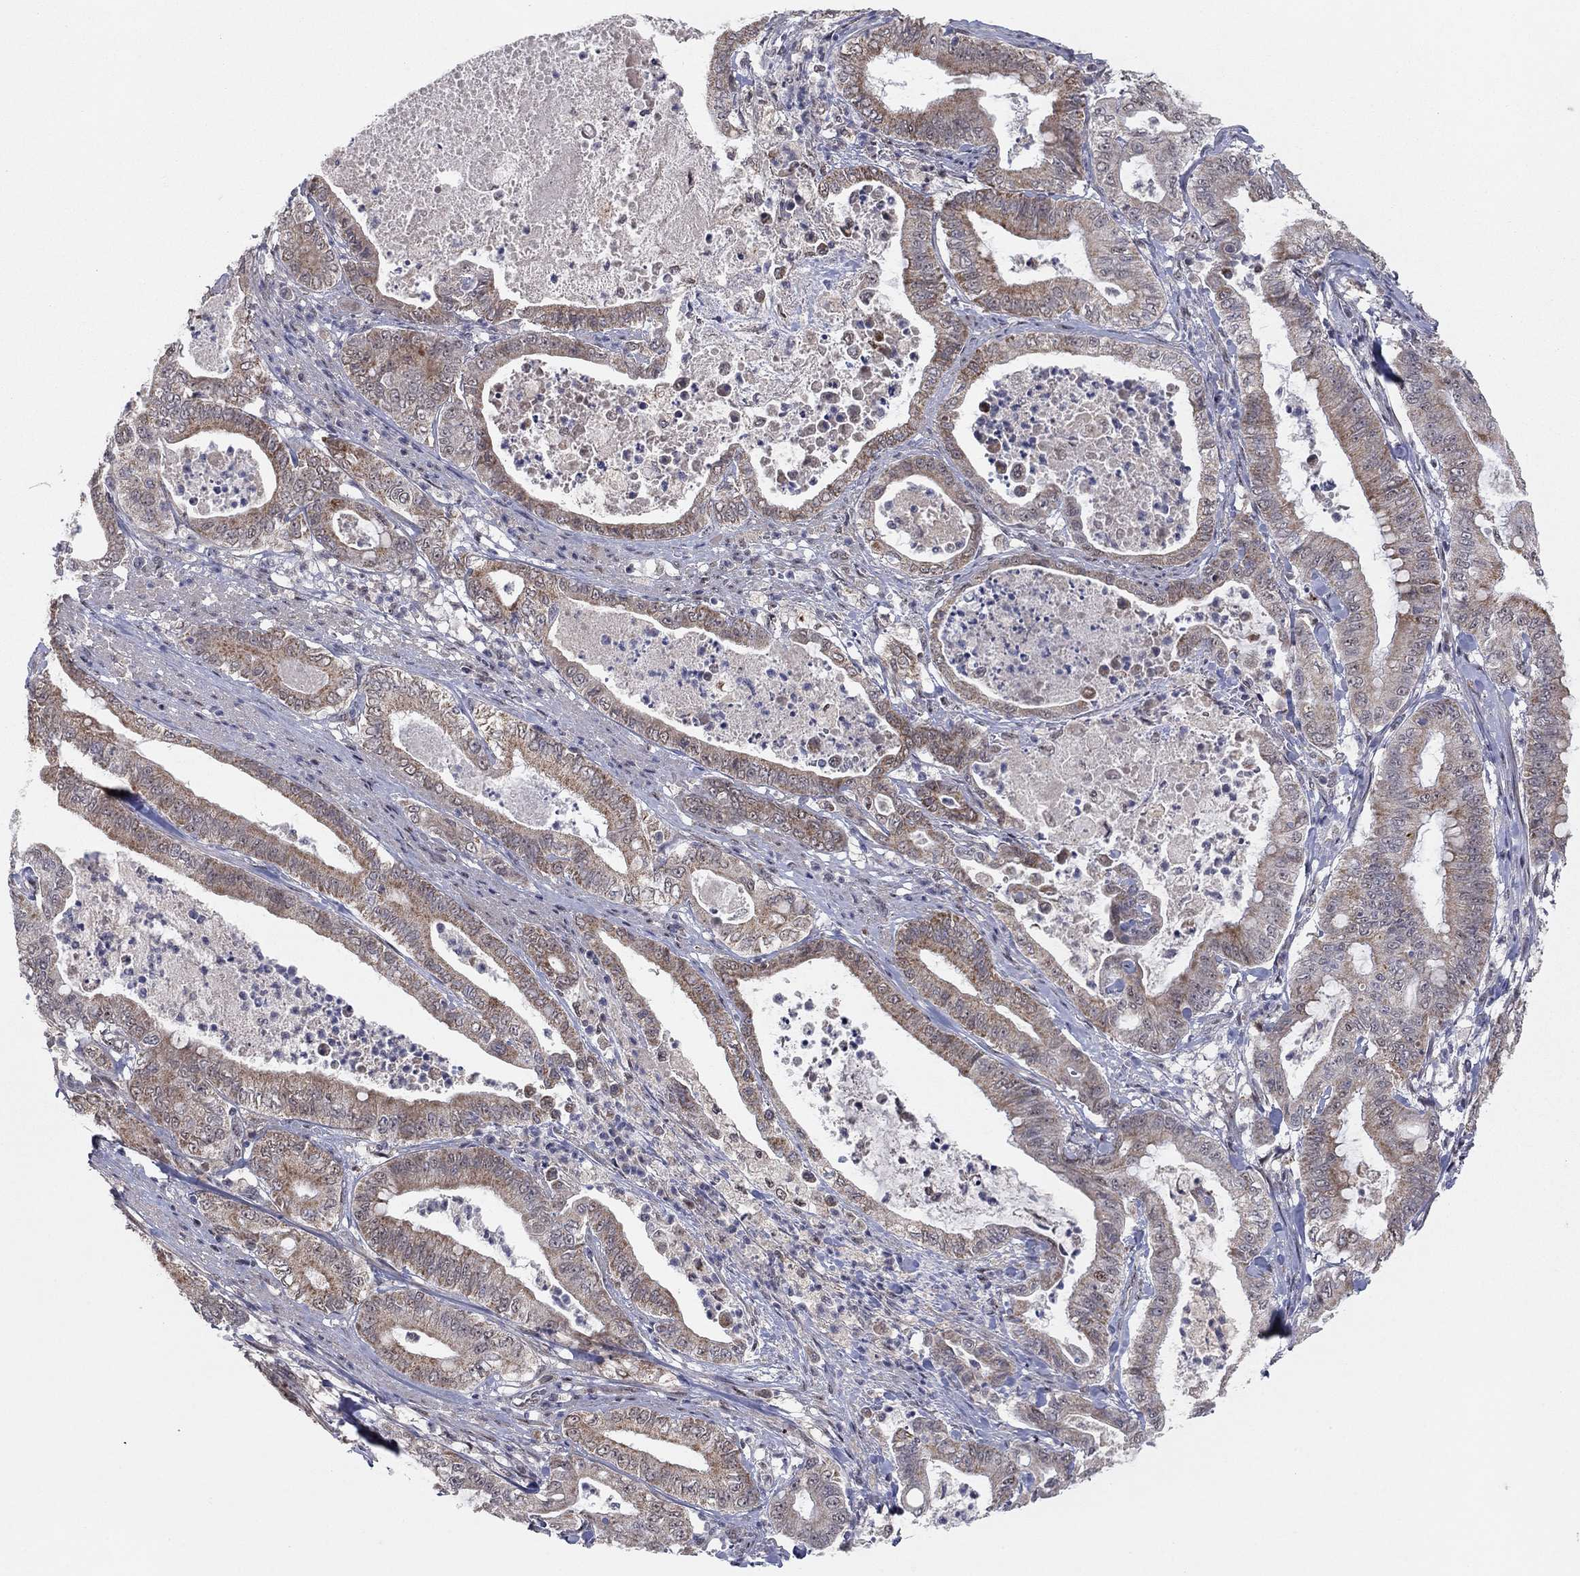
{"staining": {"intensity": "weak", "quantity": ">75%", "location": "cytoplasmic/membranous"}, "tissue": "pancreatic cancer", "cell_type": "Tumor cells", "image_type": "cancer", "snomed": [{"axis": "morphology", "description": "Adenocarcinoma, NOS"}, {"axis": "topography", "description": "Pancreas"}], "caption": "Approximately >75% of tumor cells in human pancreatic cancer (adenocarcinoma) exhibit weak cytoplasmic/membranous protein positivity as visualized by brown immunohistochemical staining.", "gene": "ZNF395", "patient": {"sex": "male", "age": 71}}